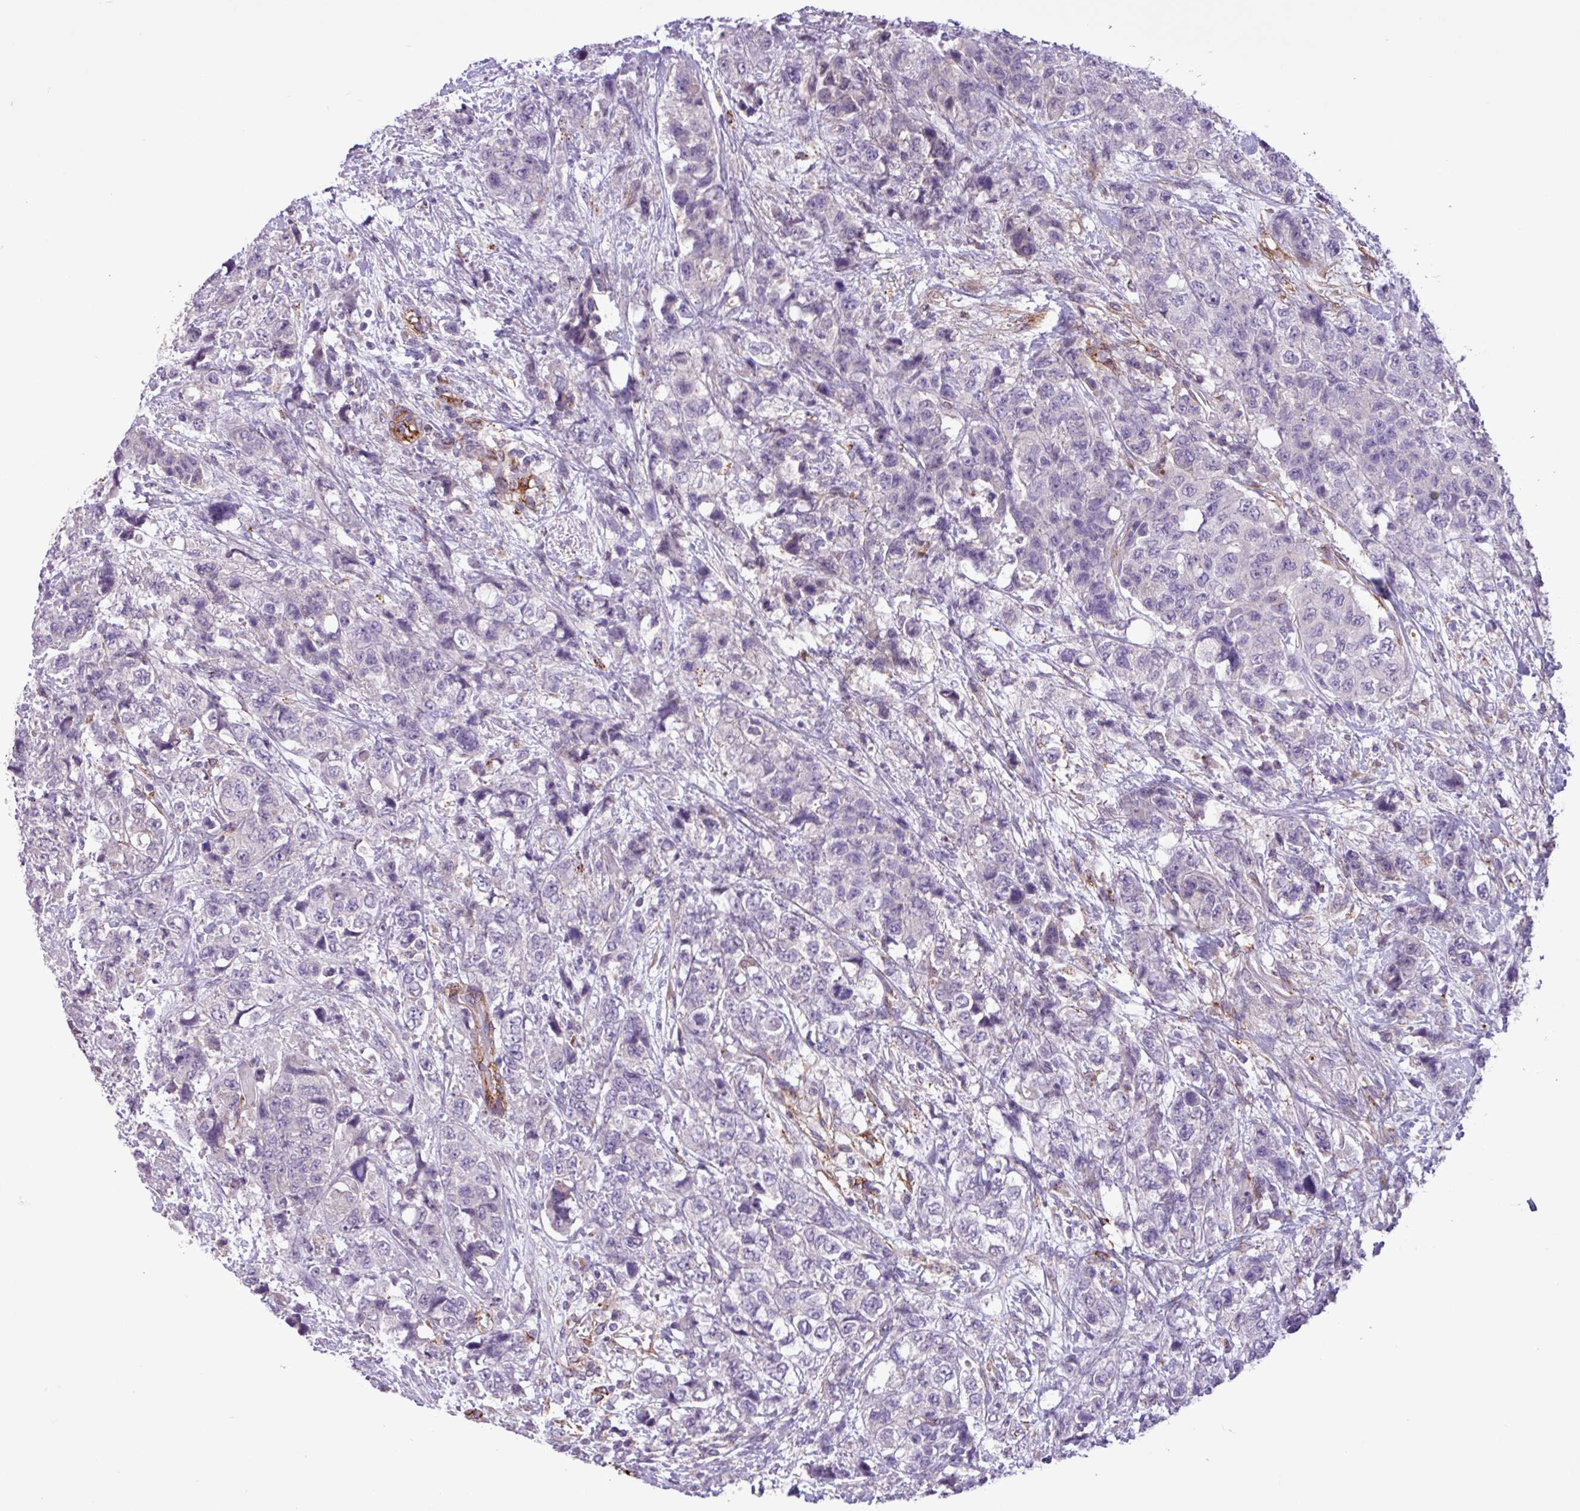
{"staining": {"intensity": "negative", "quantity": "none", "location": "none"}, "tissue": "urothelial cancer", "cell_type": "Tumor cells", "image_type": "cancer", "snomed": [{"axis": "morphology", "description": "Urothelial carcinoma, High grade"}, {"axis": "topography", "description": "Urinary bladder"}], "caption": "This is an IHC photomicrograph of human high-grade urothelial carcinoma. There is no staining in tumor cells.", "gene": "CD248", "patient": {"sex": "female", "age": 78}}